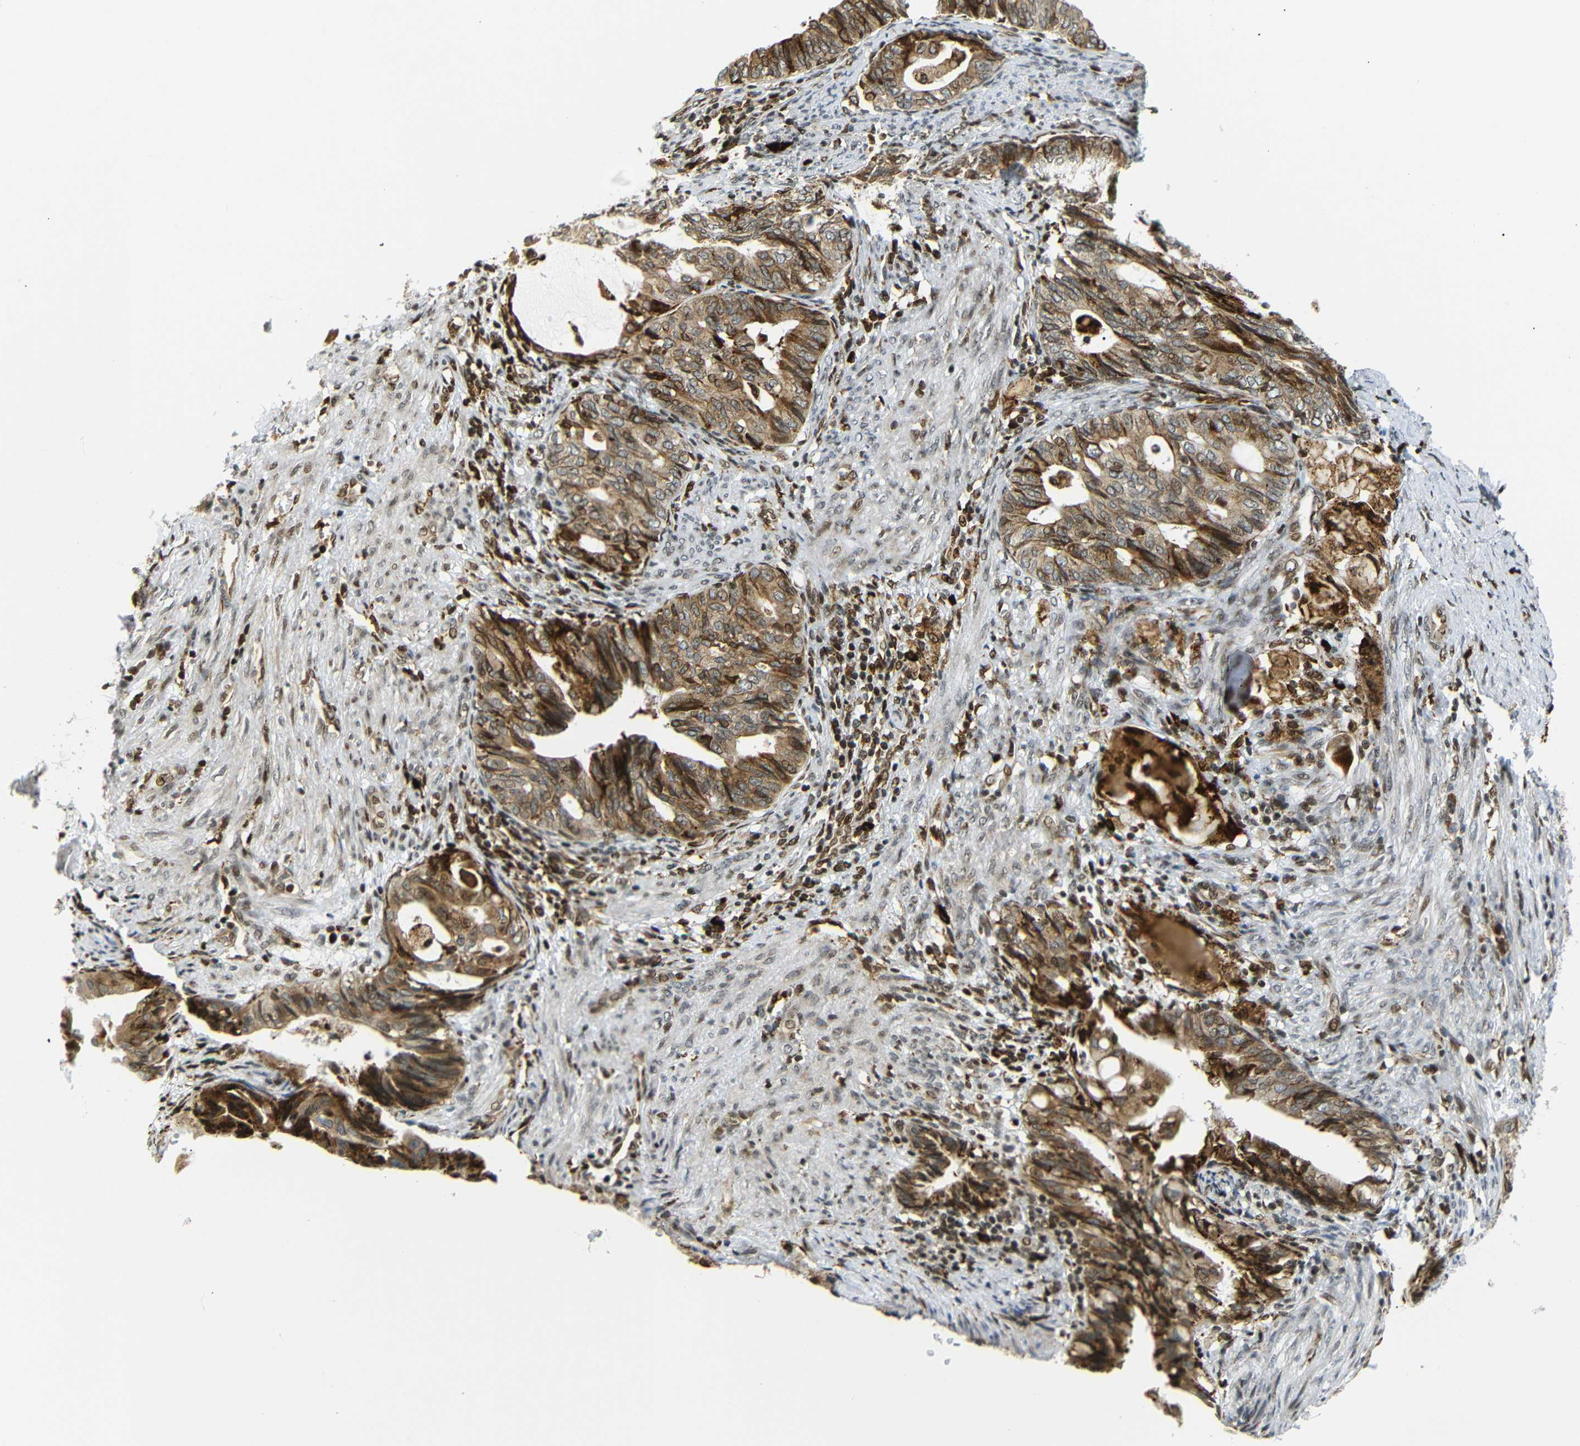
{"staining": {"intensity": "moderate", "quantity": ">75%", "location": "cytoplasmic/membranous"}, "tissue": "endometrial cancer", "cell_type": "Tumor cells", "image_type": "cancer", "snomed": [{"axis": "morphology", "description": "Adenocarcinoma, NOS"}, {"axis": "topography", "description": "Endometrium"}], "caption": "Endometrial cancer was stained to show a protein in brown. There is medium levels of moderate cytoplasmic/membranous expression in approximately >75% of tumor cells.", "gene": "SPCS2", "patient": {"sex": "female", "age": 86}}